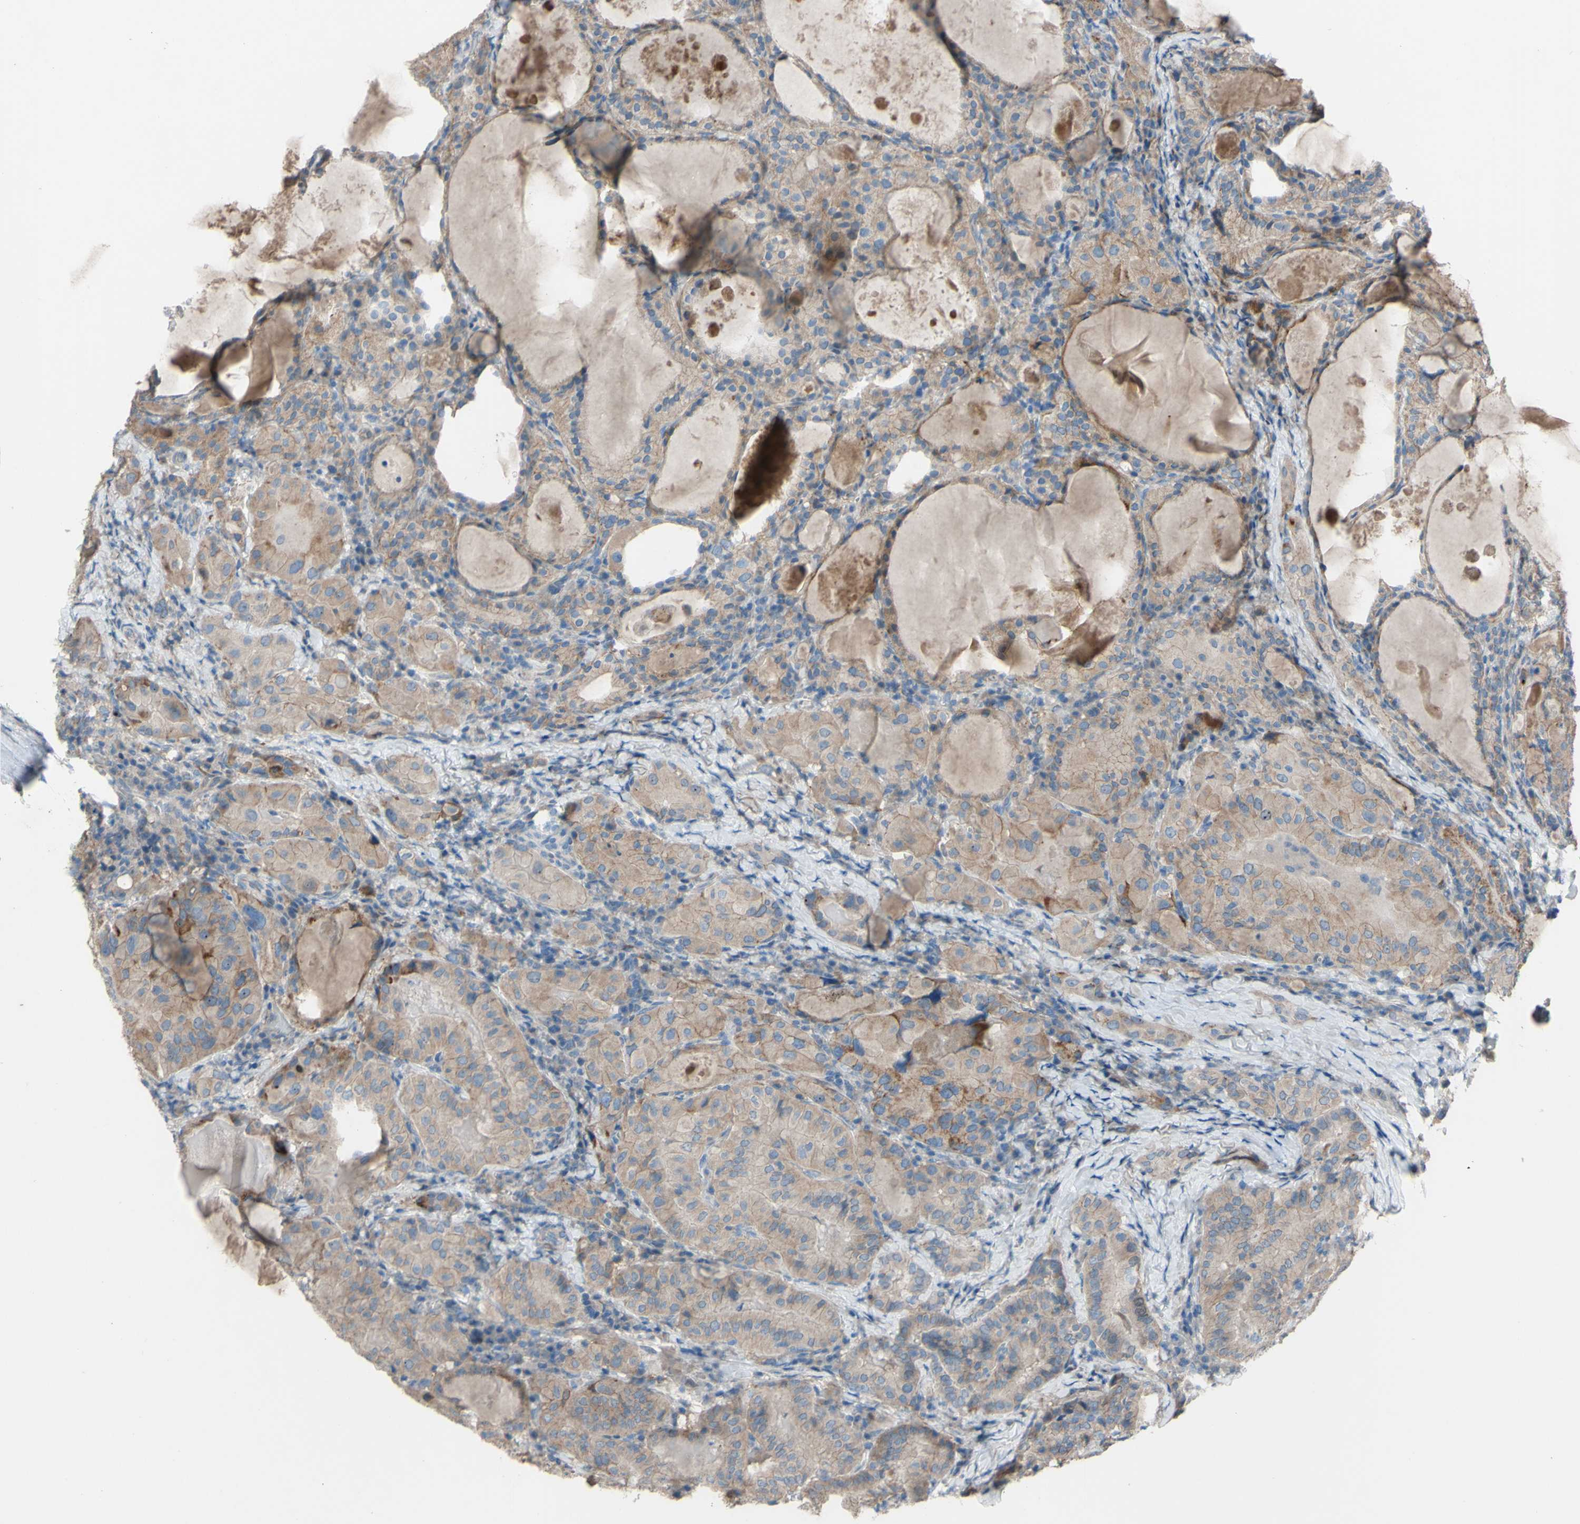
{"staining": {"intensity": "weak", "quantity": ">75%", "location": "cytoplasmic/membranous"}, "tissue": "thyroid cancer", "cell_type": "Tumor cells", "image_type": "cancer", "snomed": [{"axis": "morphology", "description": "Papillary adenocarcinoma, NOS"}, {"axis": "topography", "description": "Thyroid gland"}], "caption": "IHC micrograph of human thyroid papillary adenocarcinoma stained for a protein (brown), which reveals low levels of weak cytoplasmic/membranous positivity in approximately >75% of tumor cells.", "gene": "CDCP1", "patient": {"sex": "female", "age": 42}}